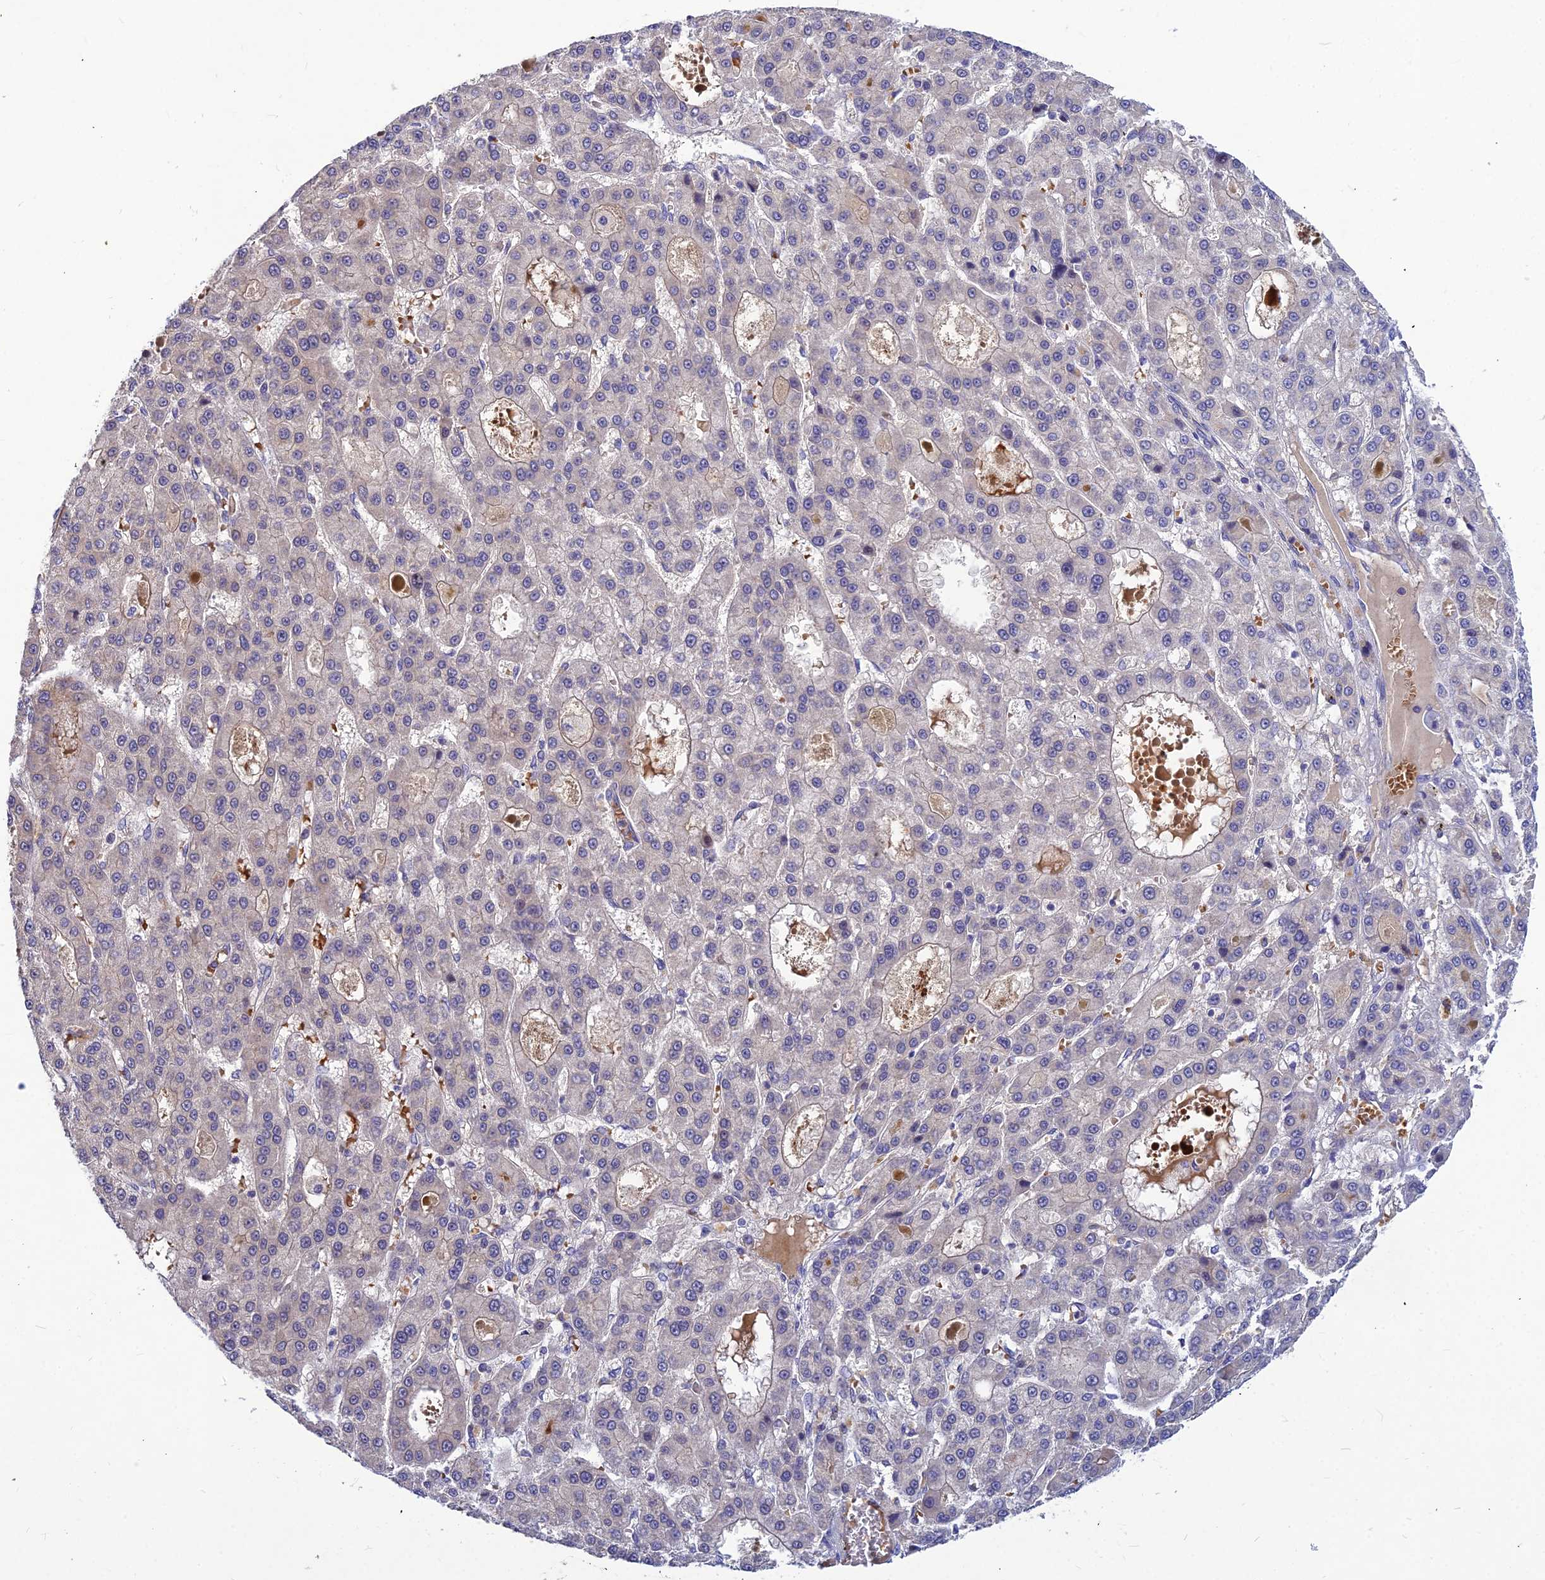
{"staining": {"intensity": "negative", "quantity": "none", "location": "none"}, "tissue": "liver cancer", "cell_type": "Tumor cells", "image_type": "cancer", "snomed": [{"axis": "morphology", "description": "Carcinoma, Hepatocellular, NOS"}, {"axis": "topography", "description": "Liver"}], "caption": "This is a image of immunohistochemistry staining of liver cancer (hepatocellular carcinoma), which shows no positivity in tumor cells.", "gene": "DMRTA1", "patient": {"sex": "male", "age": 70}}